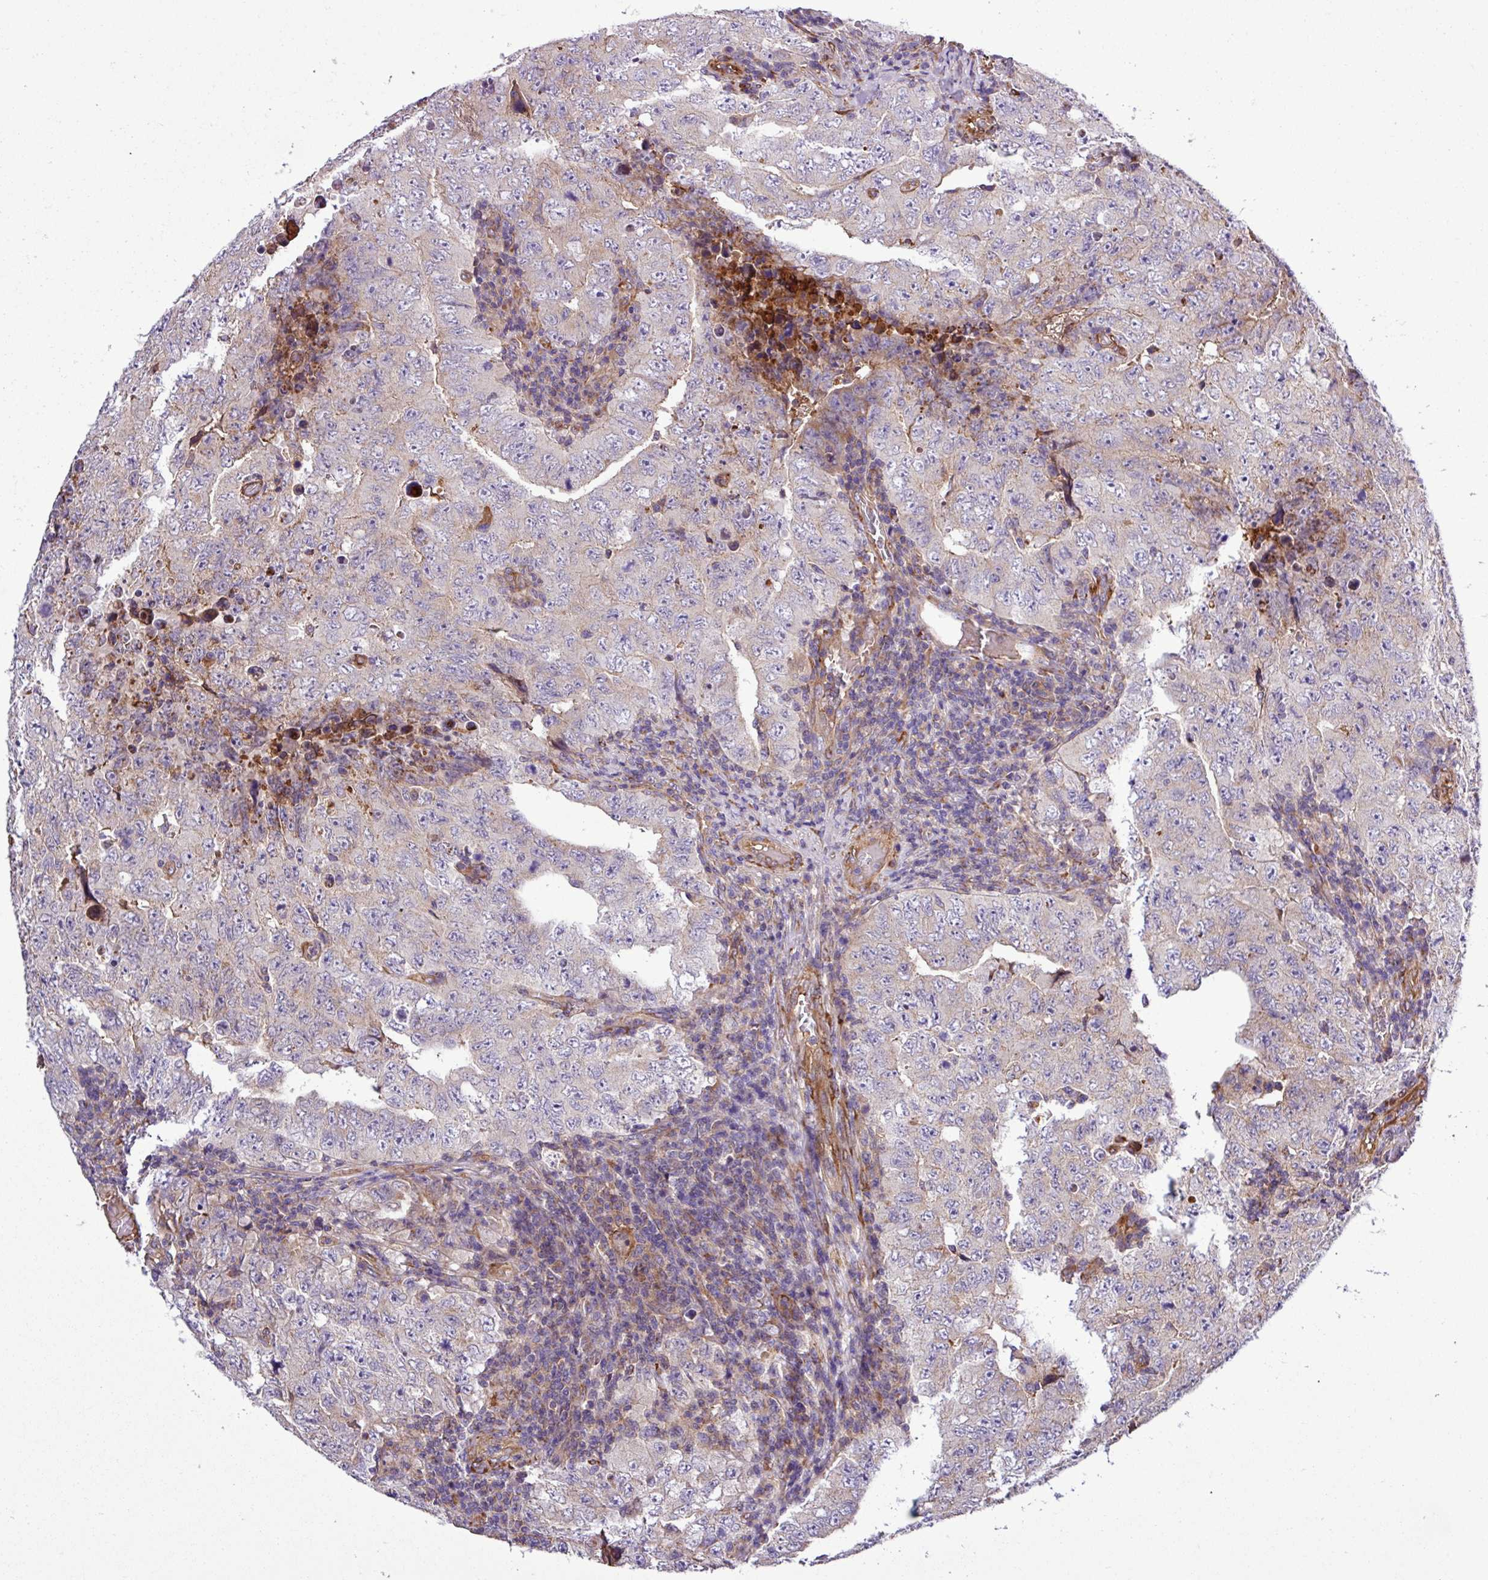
{"staining": {"intensity": "moderate", "quantity": "25%-75%", "location": "cytoplasmic/membranous"}, "tissue": "testis cancer", "cell_type": "Tumor cells", "image_type": "cancer", "snomed": [{"axis": "morphology", "description": "Carcinoma, Embryonal, NOS"}, {"axis": "topography", "description": "Testis"}], "caption": "Moderate cytoplasmic/membranous expression for a protein is identified in about 25%-75% of tumor cells of testis cancer (embryonal carcinoma) using IHC.", "gene": "CWH43", "patient": {"sex": "male", "age": 26}}